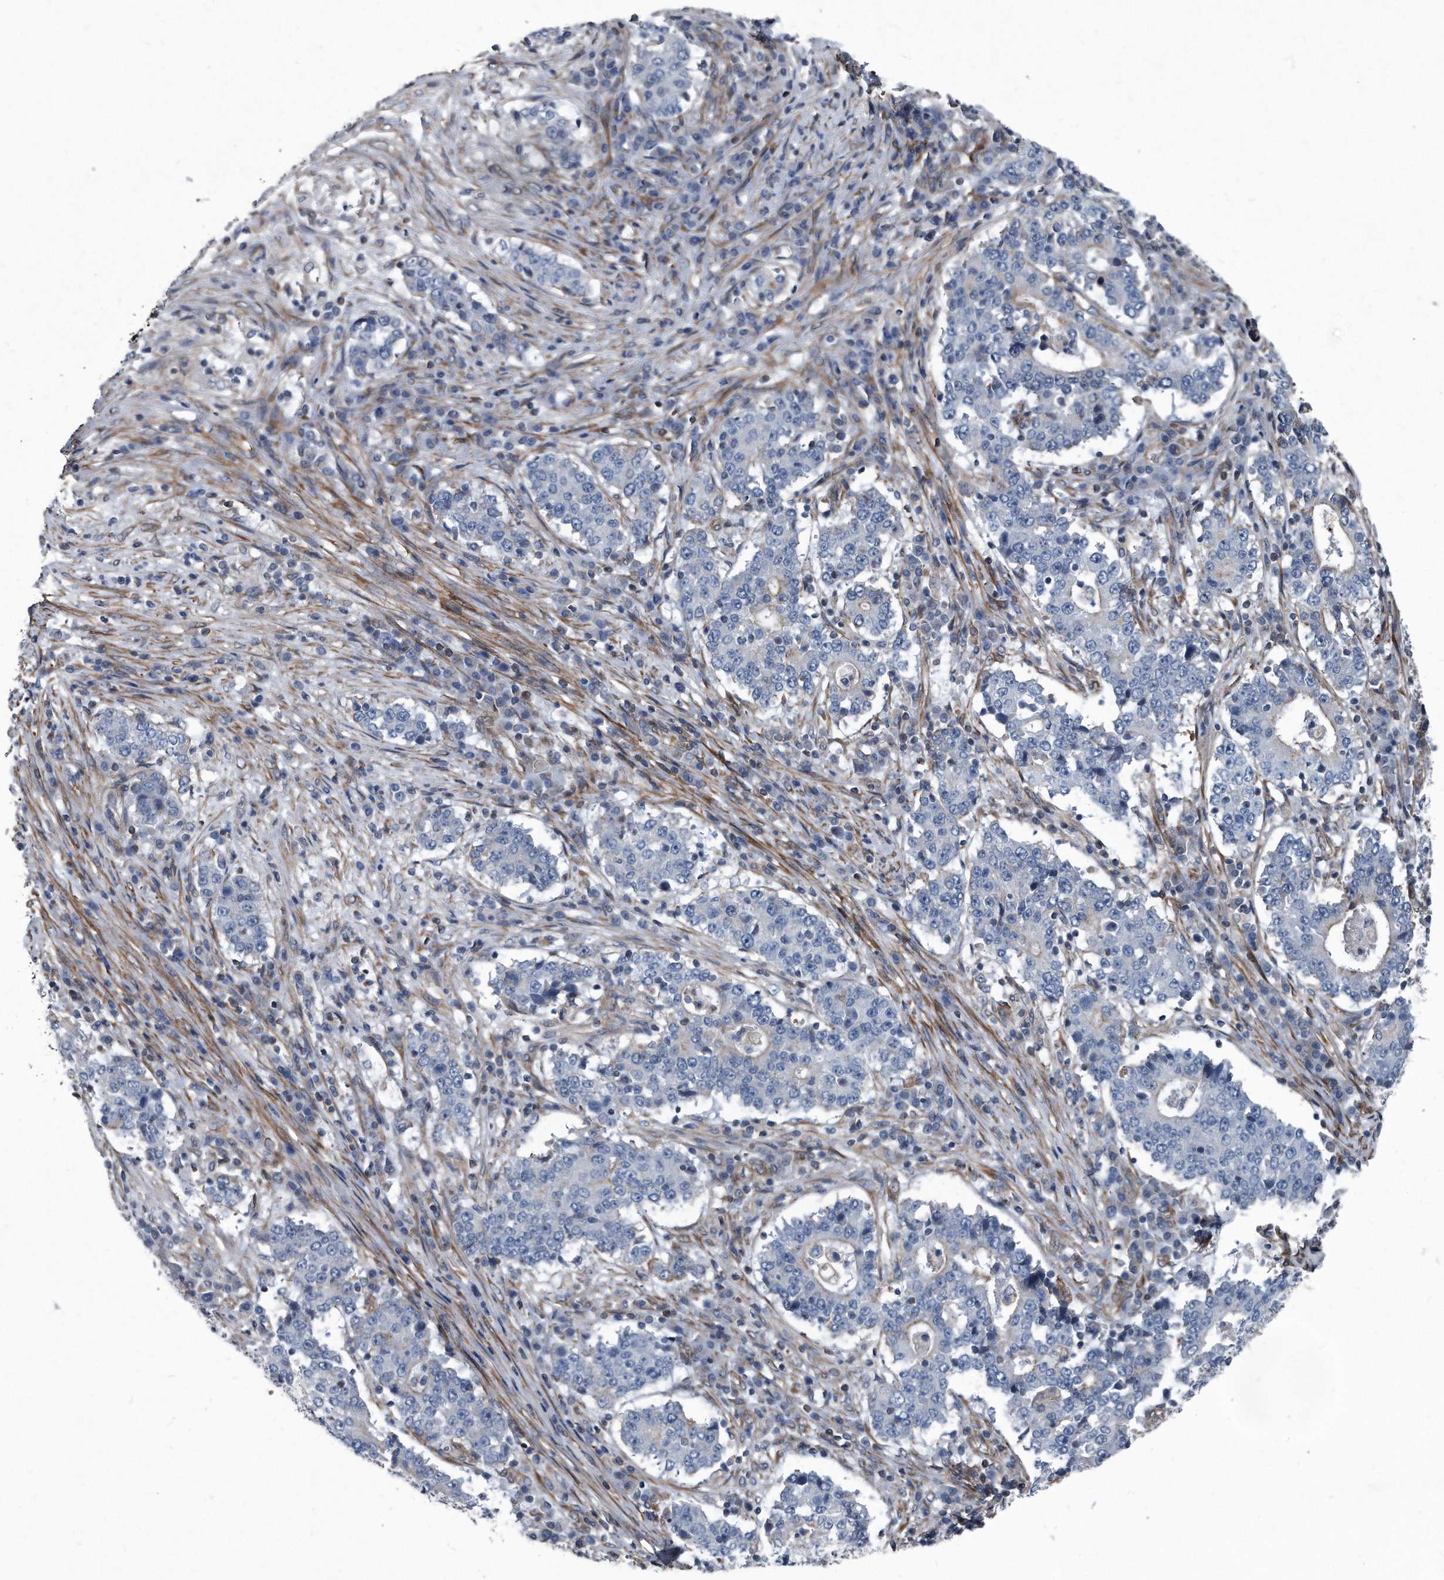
{"staining": {"intensity": "negative", "quantity": "none", "location": "none"}, "tissue": "stomach cancer", "cell_type": "Tumor cells", "image_type": "cancer", "snomed": [{"axis": "morphology", "description": "Adenocarcinoma, NOS"}, {"axis": "topography", "description": "Stomach"}], "caption": "This image is of stomach cancer (adenocarcinoma) stained with IHC to label a protein in brown with the nuclei are counter-stained blue. There is no expression in tumor cells.", "gene": "PLEC", "patient": {"sex": "male", "age": 59}}